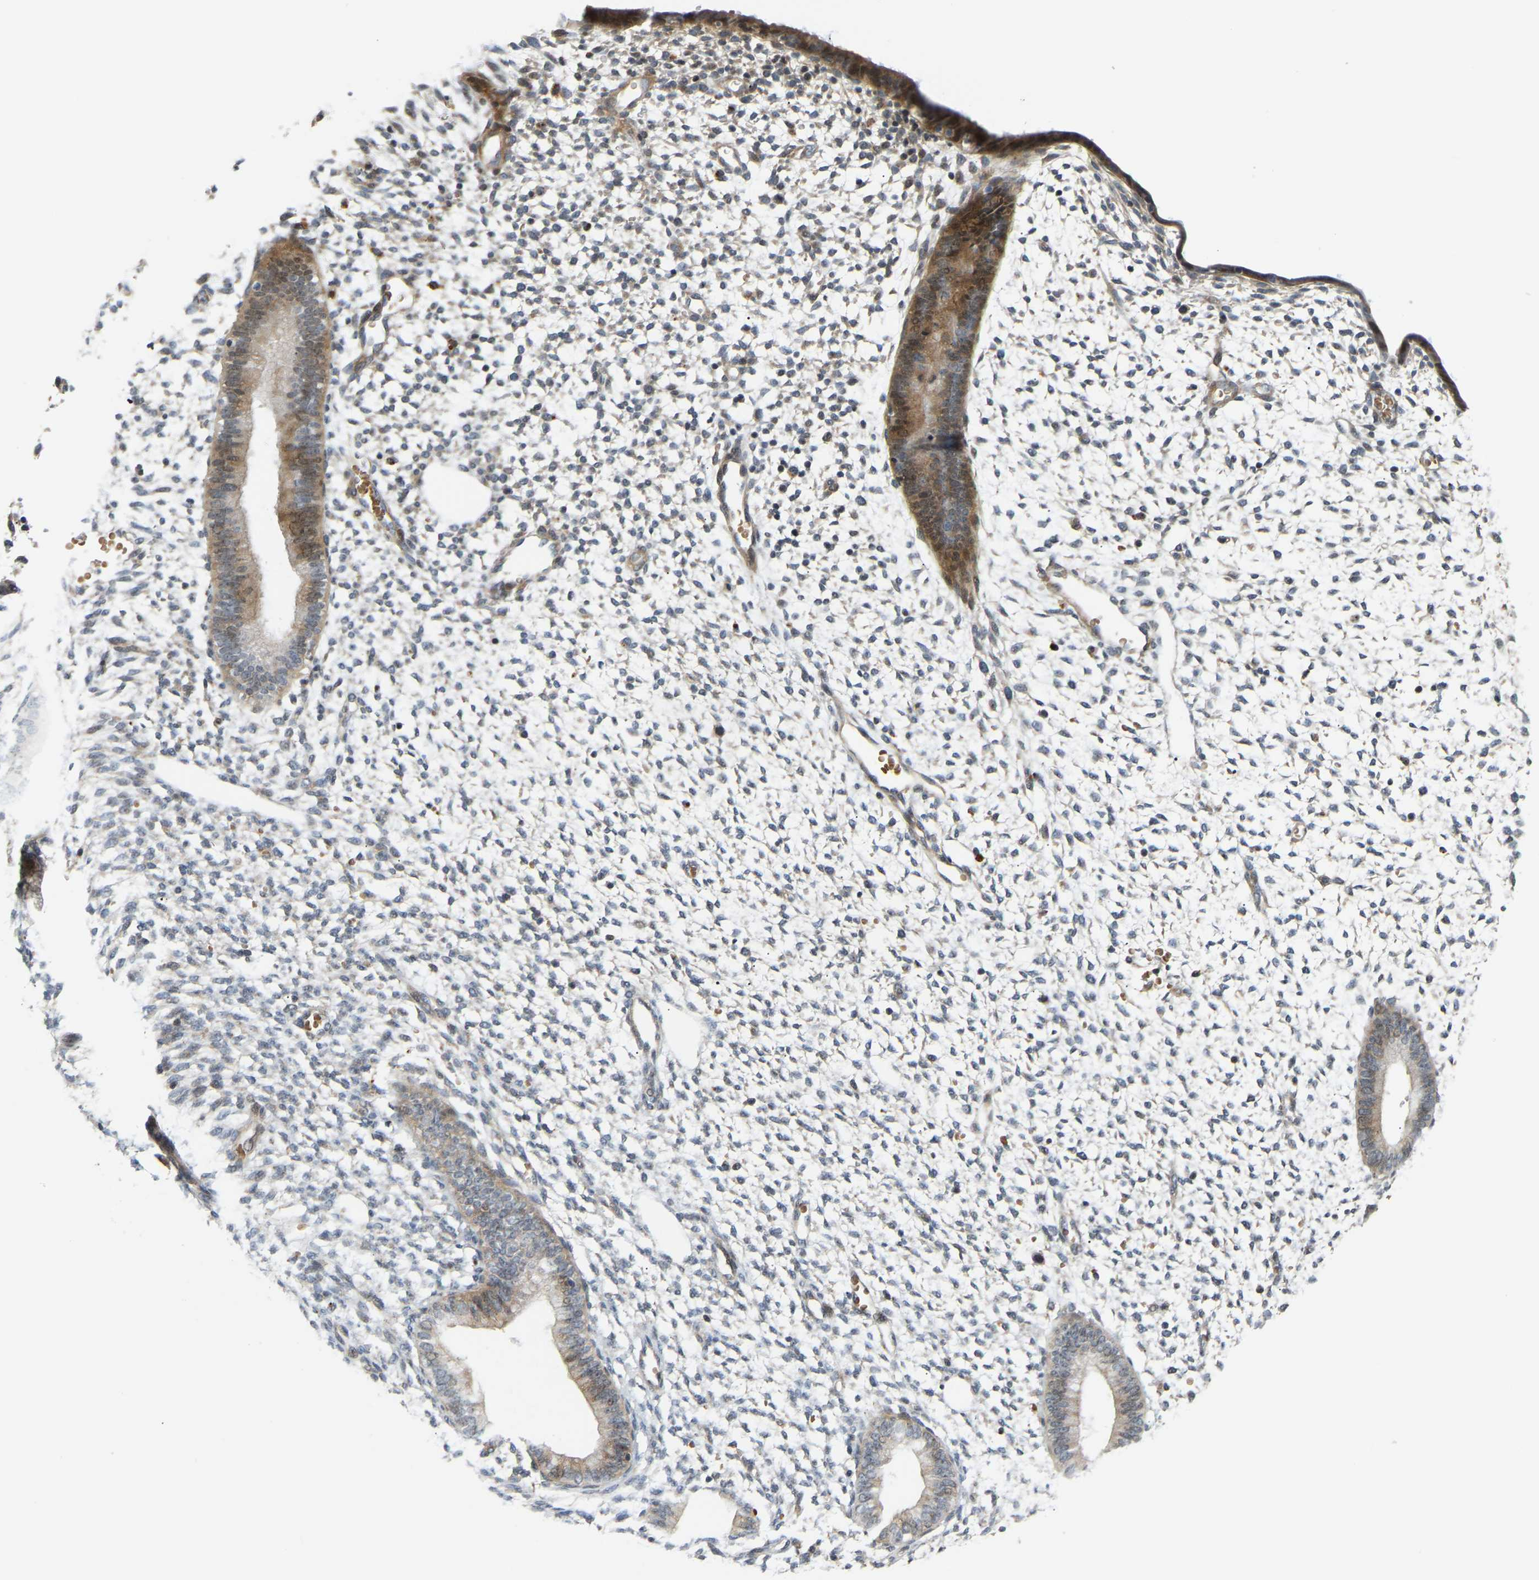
{"staining": {"intensity": "moderate", "quantity": "<25%", "location": "cytoplasmic/membranous"}, "tissue": "endometrium", "cell_type": "Cells in endometrial stroma", "image_type": "normal", "snomed": [{"axis": "morphology", "description": "Normal tissue, NOS"}, {"axis": "topography", "description": "Endometrium"}], "caption": "This micrograph displays immunohistochemistry (IHC) staining of normal human endometrium, with low moderate cytoplasmic/membranous expression in approximately <25% of cells in endometrial stroma.", "gene": "POGLUT2", "patient": {"sex": "female", "age": 46}}